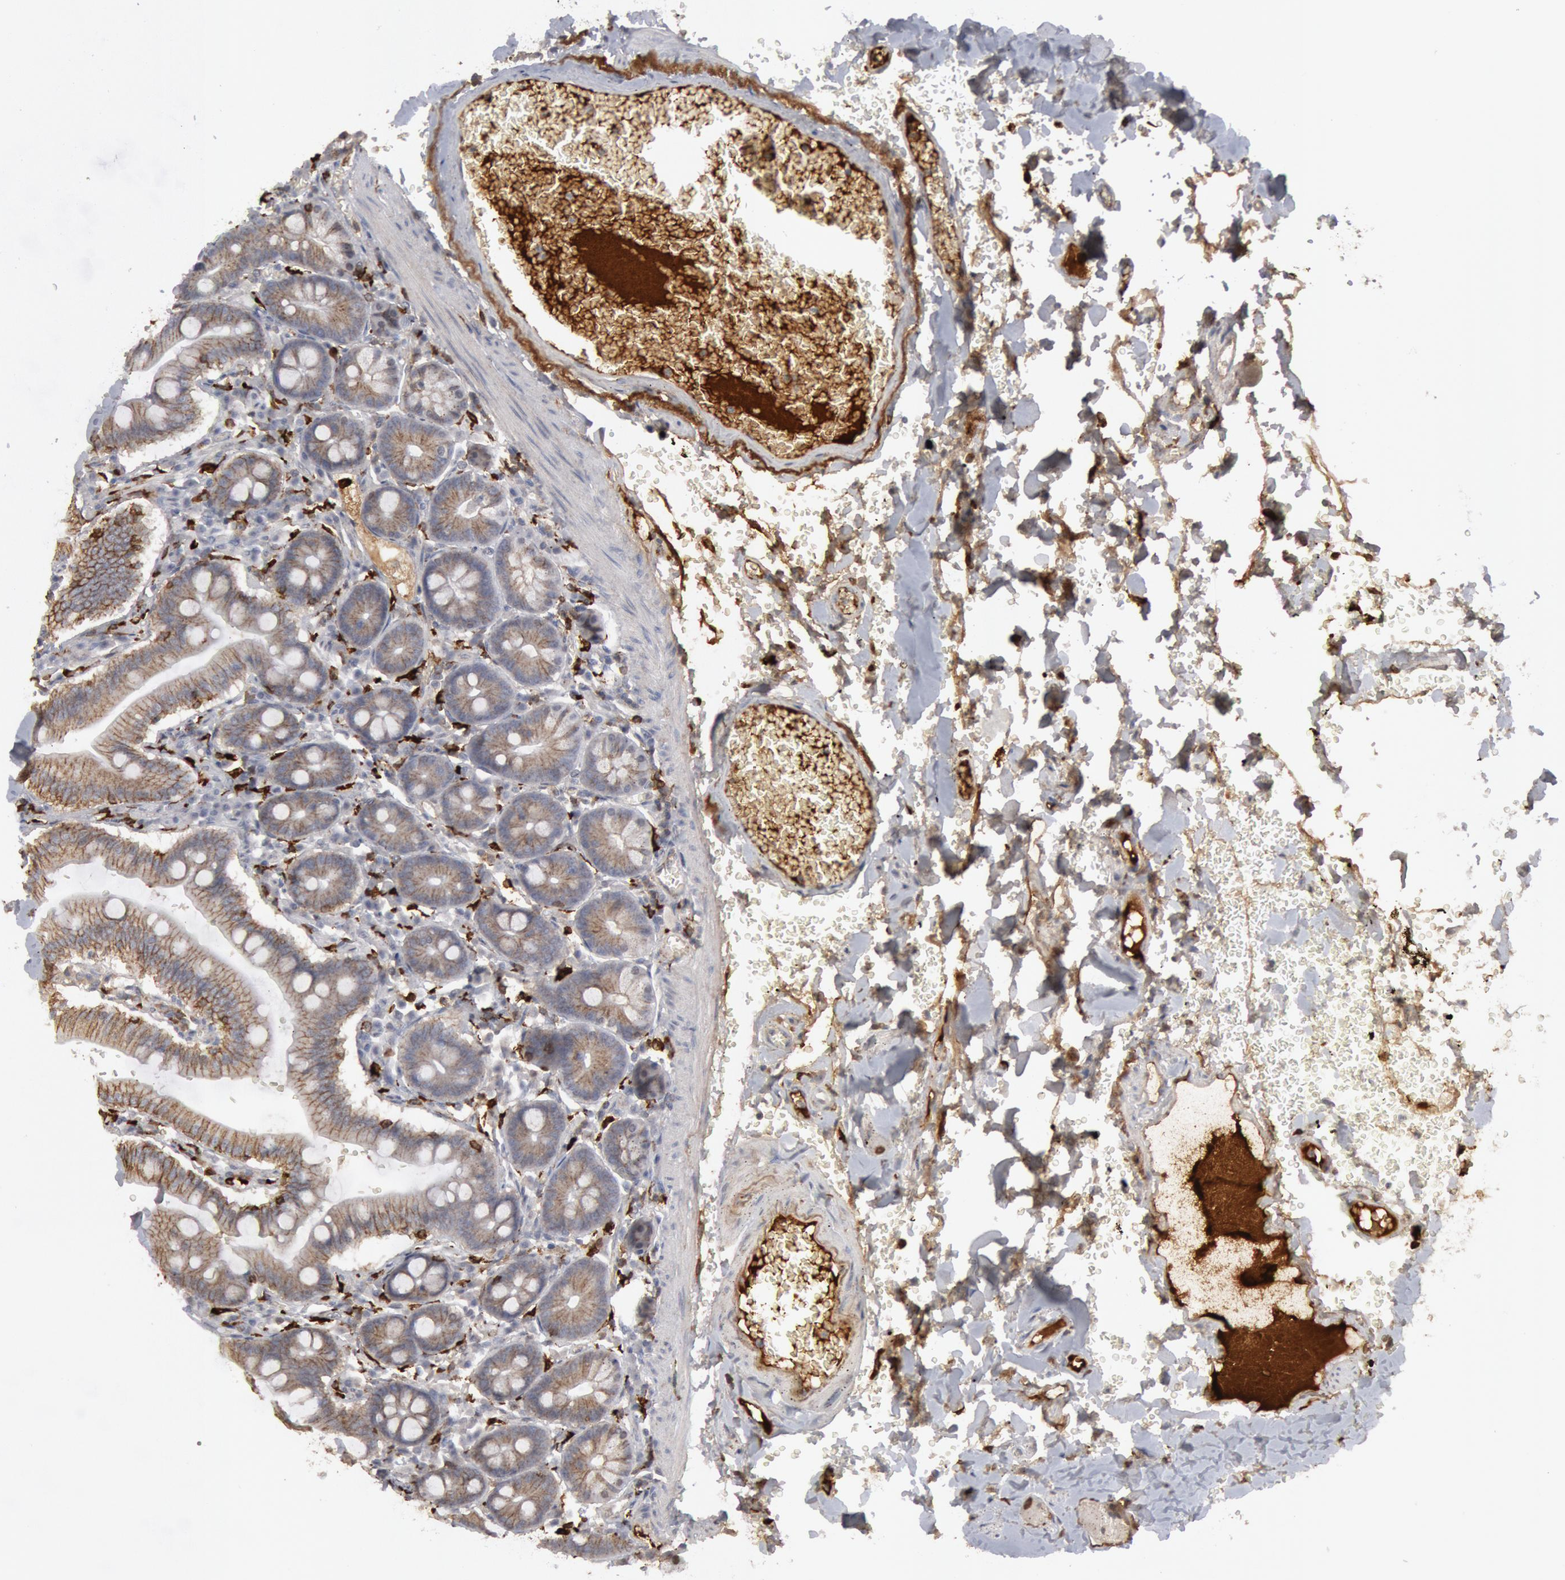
{"staining": {"intensity": "weak", "quantity": ">75%", "location": "cytoplasmic/membranous"}, "tissue": "small intestine", "cell_type": "Glandular cells", "image_type": "normal", "snomed": [{"axis": "morphology", "description": "Normal tissue, NOS"}, {"axis": "topography", "description": "Small intestine"}], "caption": "Glandular cells demonstrate weak cytoplasmic/membranous staining in about >75% of cells in unremarkable small intestine. (DAB IHC, brown staining for protein, blue staining for nuclei).", "gene": "C1QC", "patient": {"sex": "male", "age": 71}}